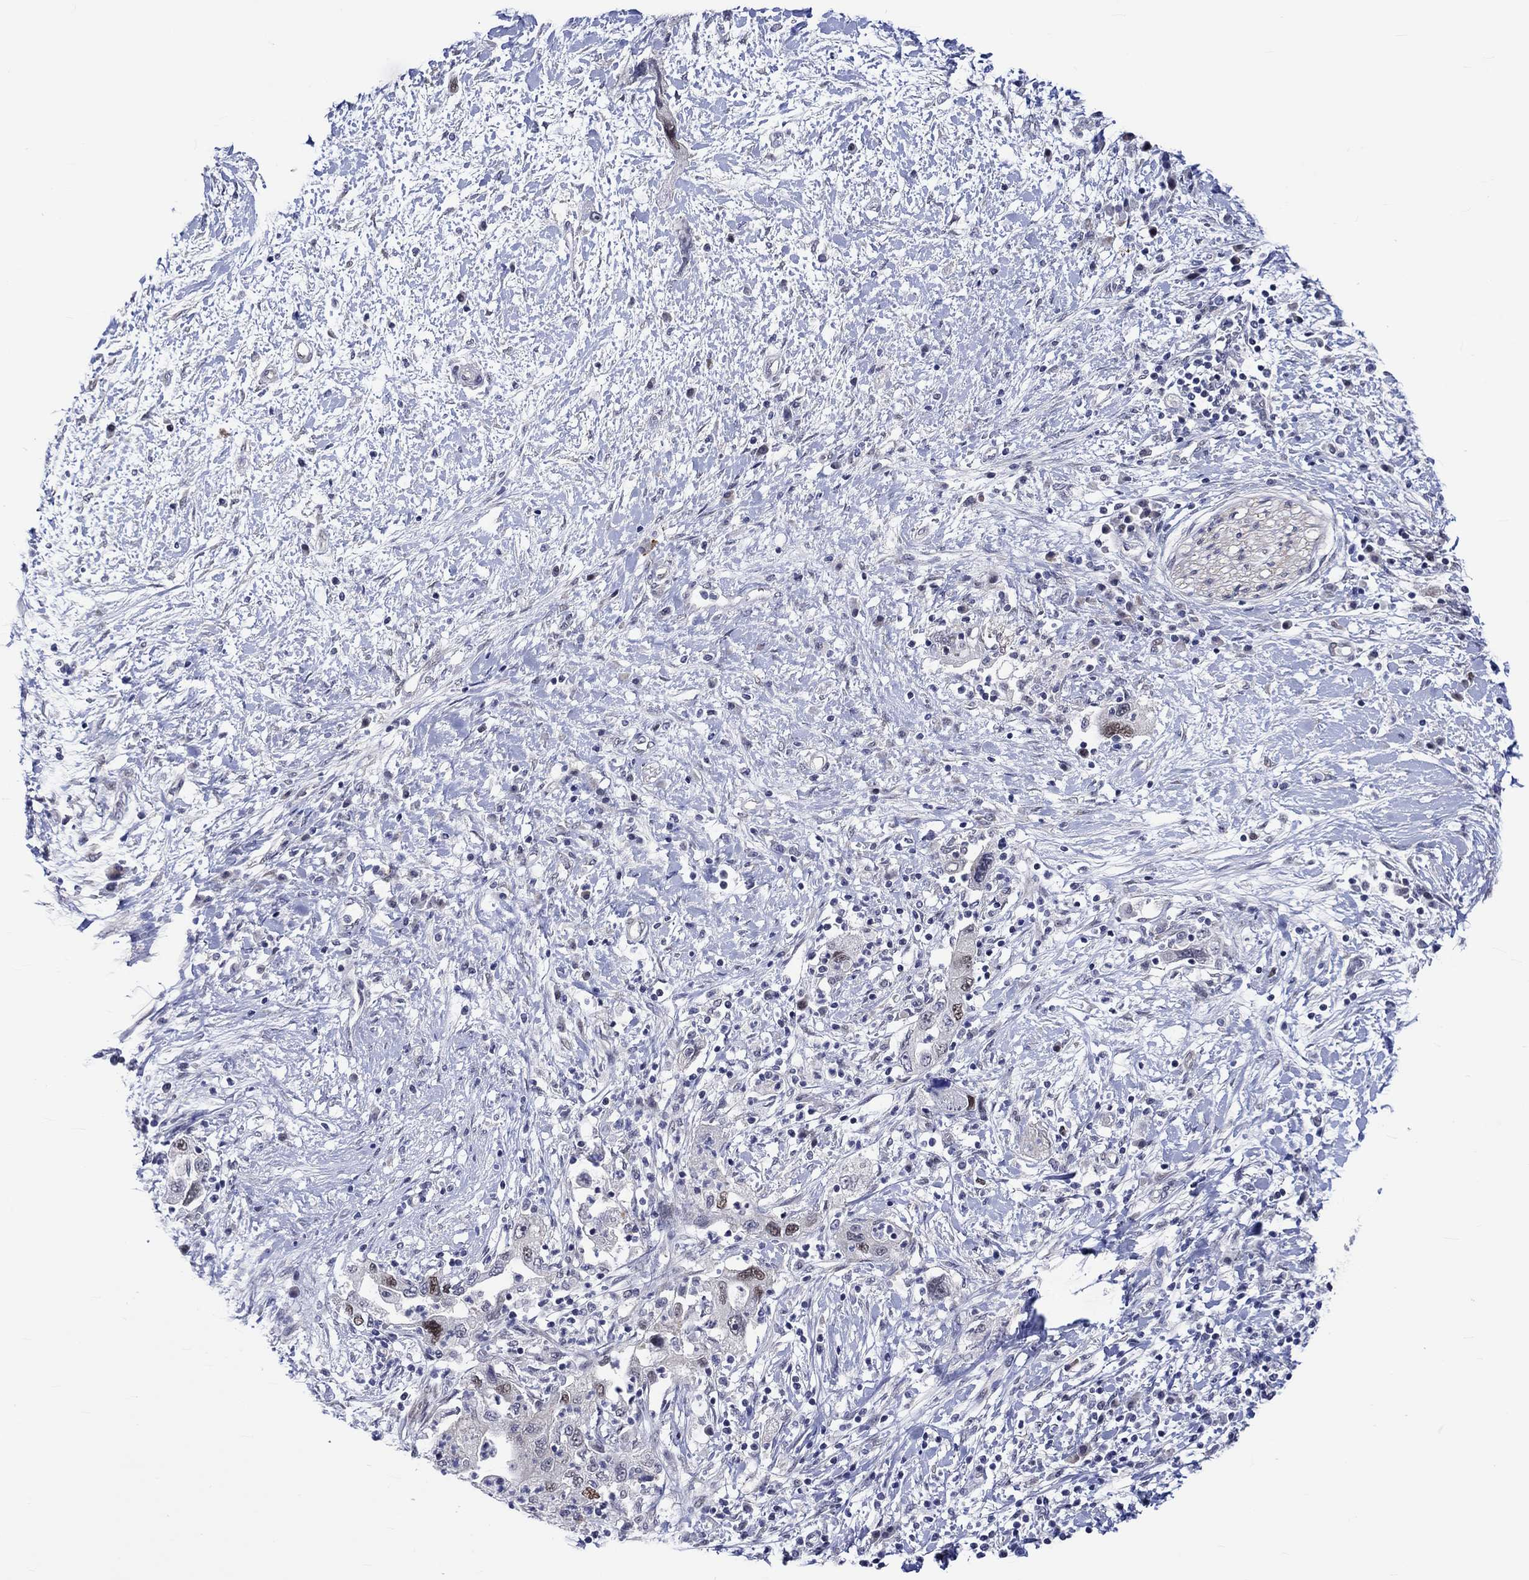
{"staining": {"intensity": "strong", "quantity": "<25%", "location": "nuclear"}, "tissue": "pancreatic cancer", "cell_type": "Tumor cells", "image_type": "cancer", "snomed": [{"axis": "morphology", "description": "Adenocarcinoma, NOS"}, {"axis": "topography", "description": "Pancreas"}], "caption": "Immunohistochemical staining of human pancreatic adenocarcinoma shows medium levels of strong nuclear protein expression in approximately <25% of tumor cells.", "gene": "E2F8", "patient": {"sex": "female", "age": 73}}